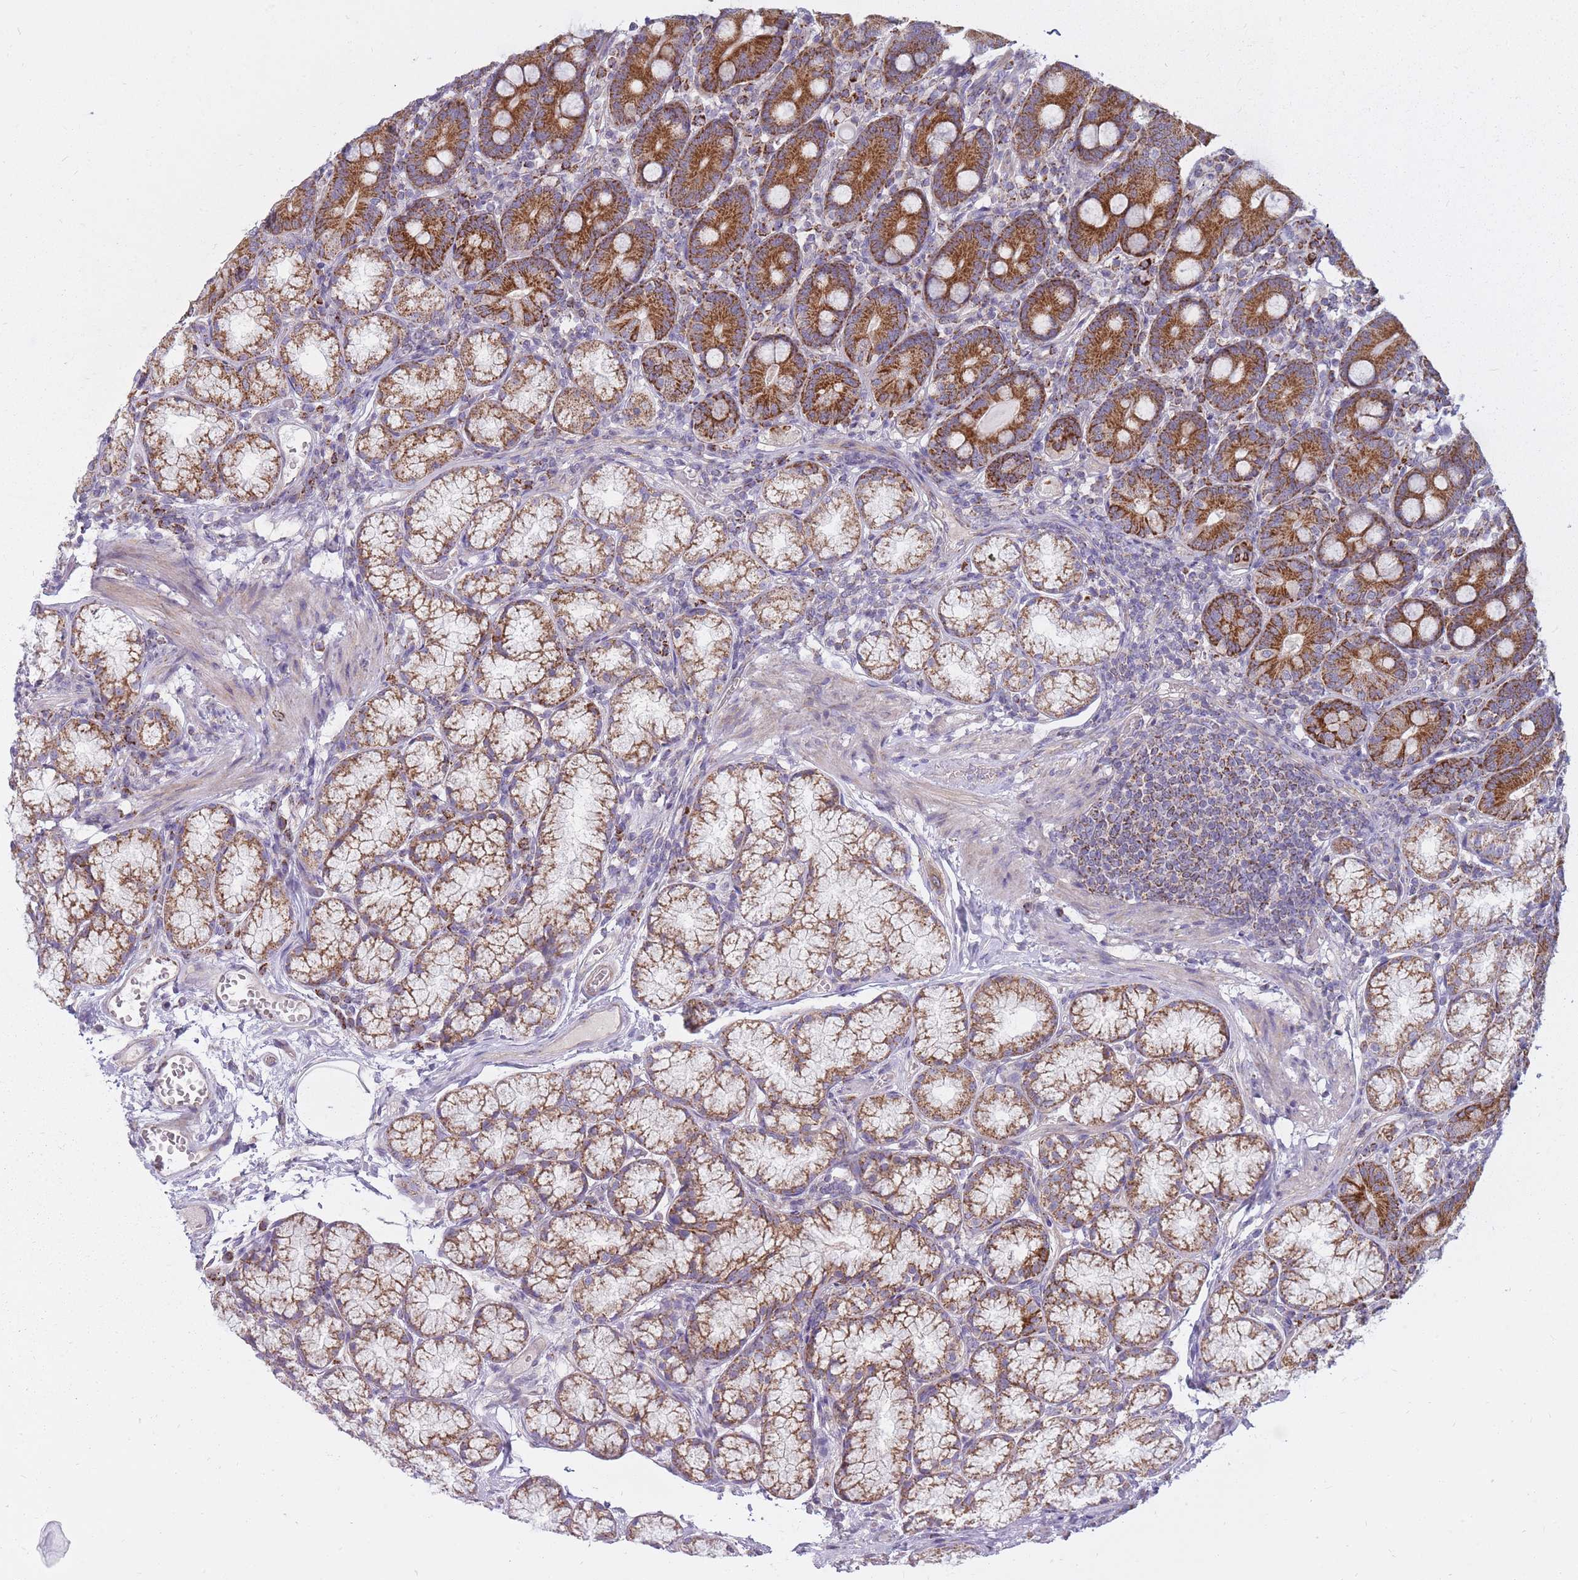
{"staining": {"intensity": "strong", "quantity": ">75%", "location": "cytoplasmic/membranous"}, "tissue": "duodenum", "cell_type": "Glandular cells", "image_type": "normal", "snomed": [{"axis": "morphology", "description": "Normal tissue, NOS"}, {"axis": "topography", "description": "Duodenum"}], "caption": "Duodenum stained with immunohistochemistry demonstrates strong cytoplasmic/membranous staining in approximately >75% of glandular cells.", "gene": "ALKBH4", "patient": {"sex": "female", "age": 67}}